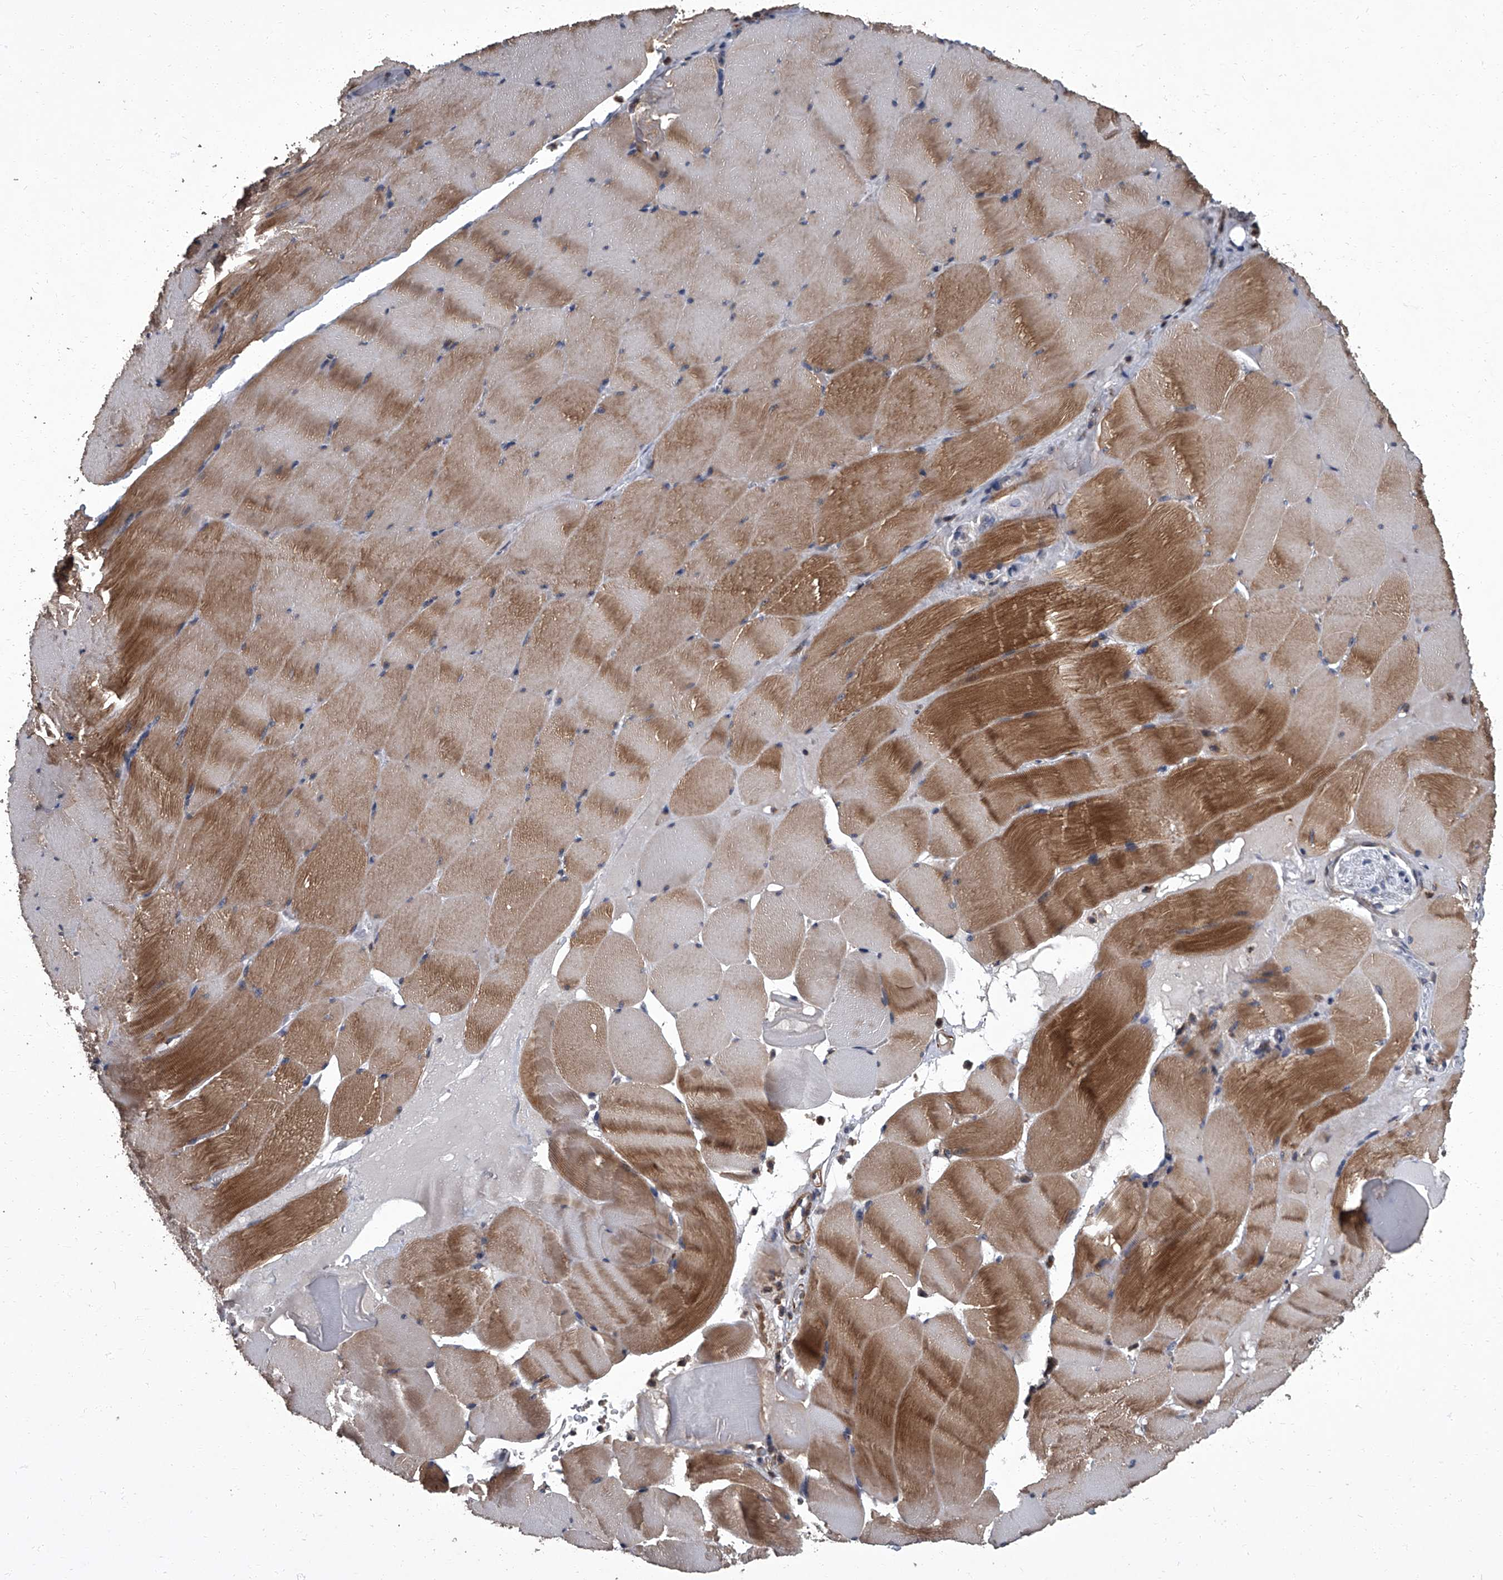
{"staining": {"intensity": "moderate", "quantity": ">75%", "location": "cytoplasmic/membranous"}, "tissue": "skeletal muscle", "cell_type": "Myocytes", "image_type": "normal", "snomed": [{"axis": "morphology", "description": "Normal tissue, NOS"}, {"axis": "topography", "description": "Skeletal muscle"}], "caption": "Skeletal muscle stained with IHC exhibits moderate cytoplasmic/membranous positivity in about >75% of myocytes. The staining was performed using DAB (3,3'-diaminobenzidine), with brown indicating positive protein expression. Nuclei are stained blue with hematoxylin.", "gene": "SIRT4", "patient": {"sex": "male", "age": 62}}